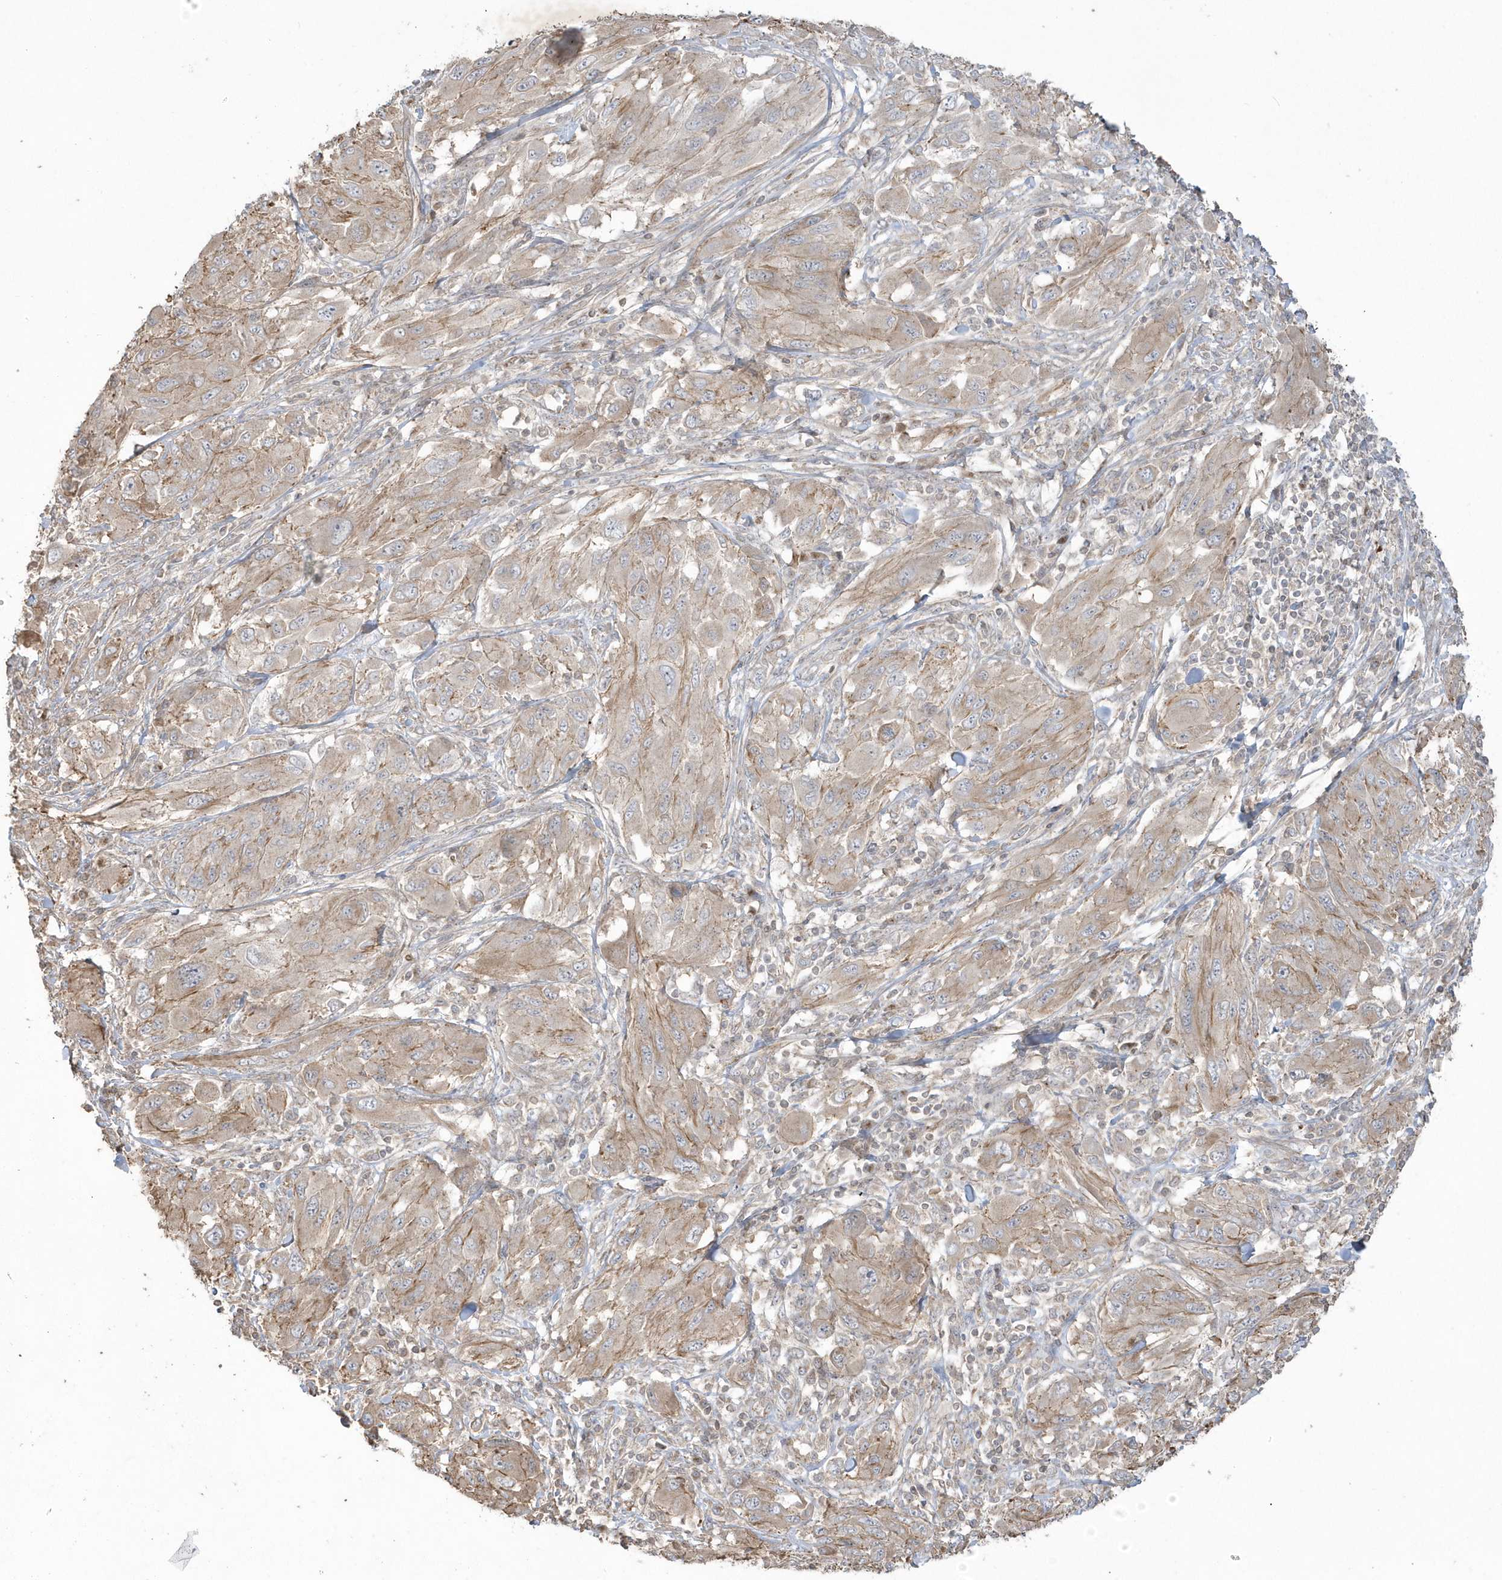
{"staining": {"intensity": "weak", "quantity": "25%-75%", "location": "cytoplasmic/membranous"}, "tissue": "melanoma", "cell_type": "Tumor cells", "image_type": "cancer", "snomed": [{"axis": "morphology", "description": "Malignant melanoma, NOS"}, {"axis": "topography", "description": "Skin"}], "caption": "Immunohistochemistry (IHC) histopathology image of neoplastic tissue: melanoma stained using immunohistochemistry exhibits low levels of weak protein expression localized specifically in the cytoplasmic/membranous of tumor cells, appearing as a cytoplasmic/membranous brown color.", "gene": "ARMC8", "patient": {"sex": "female", "age": 91}}